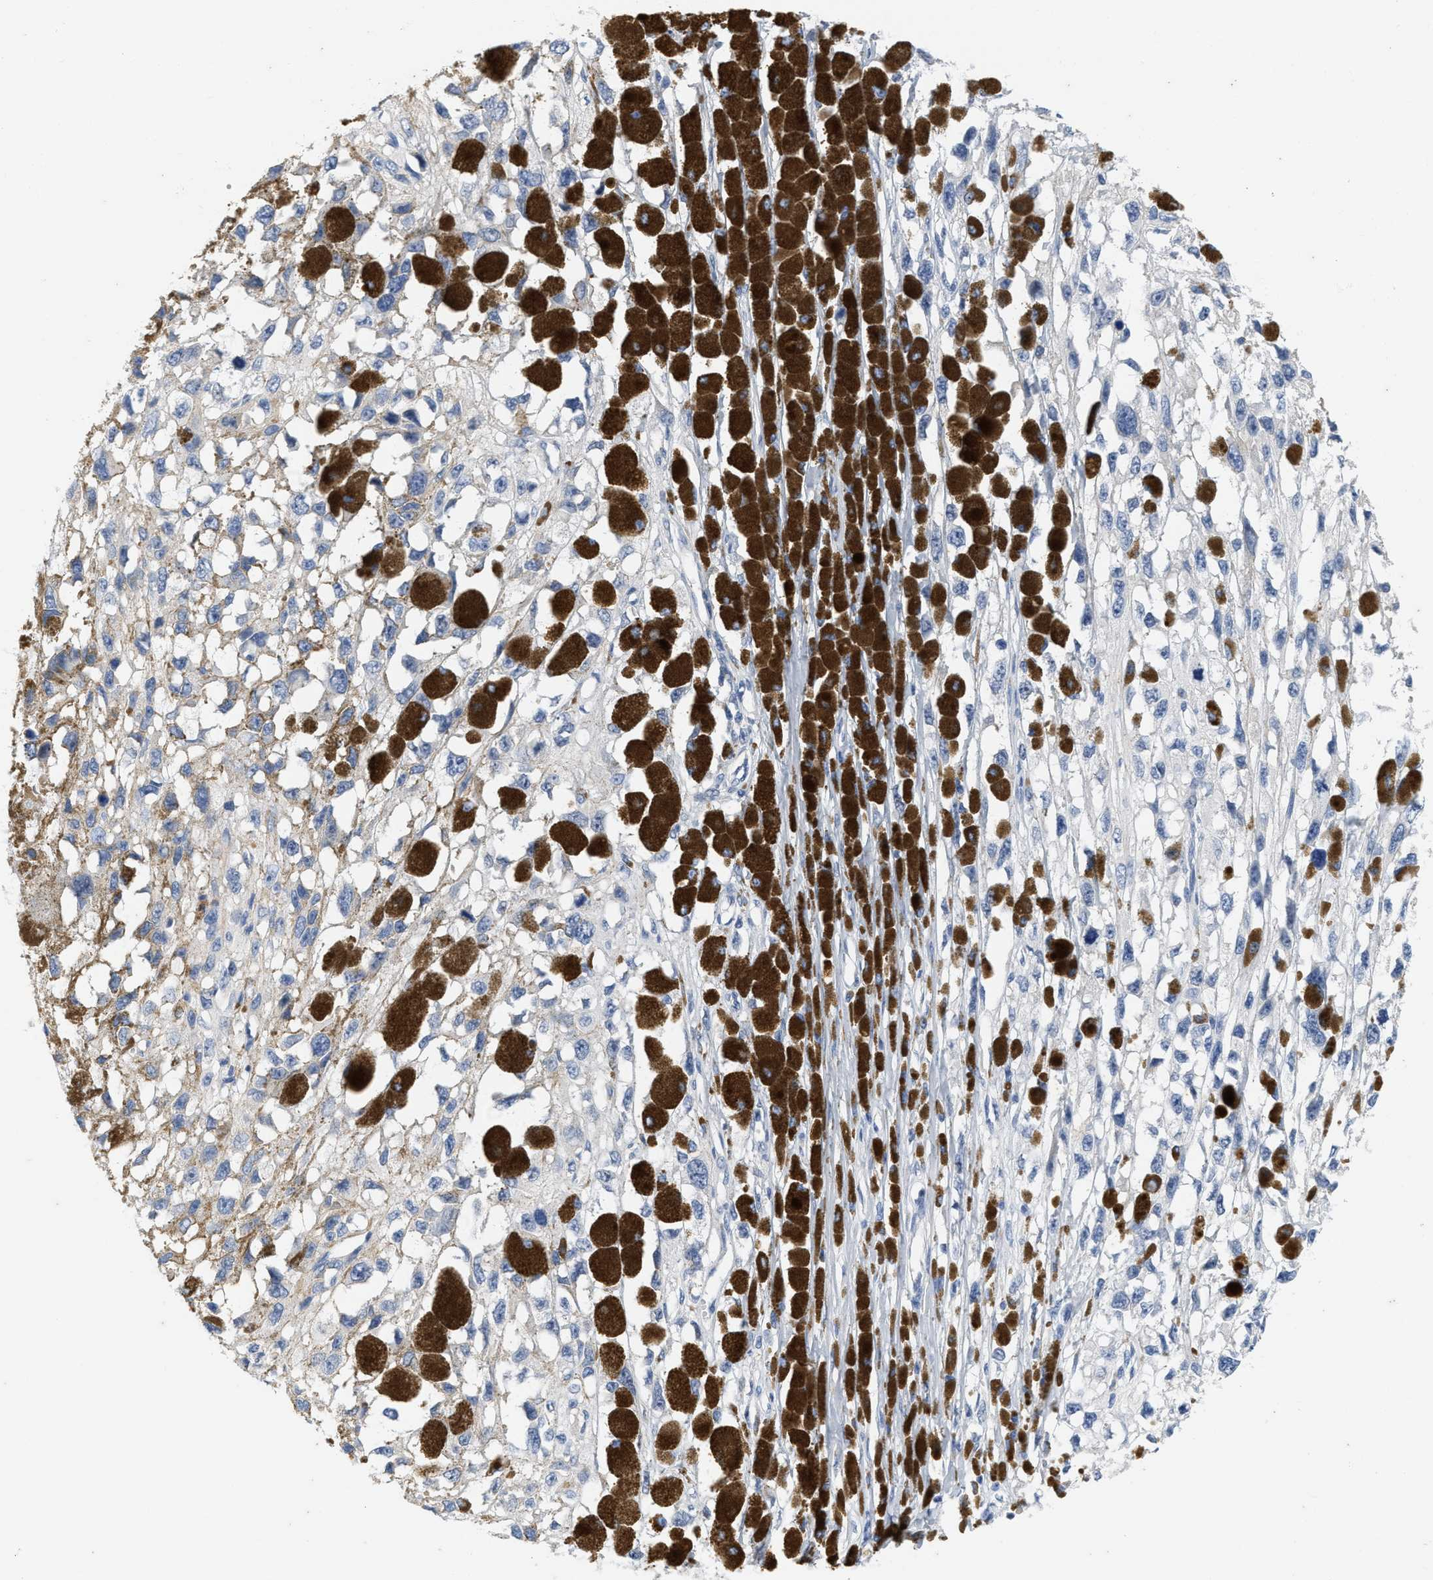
{"staining": {"intensity": "negative", "quantity": "none", "location": "none"}, "tissue": "melanoma", "cell_type": "Tumor cells", "image_type": "cancer", "snomed": [{"axis": "morphology", "description": "Malignant melanoma, Metastatic site"}, {"axis": "topography", "description": "Lymph node"}], "caption": "The histopathology image shows no staining of tumor cells in melanoma.", "gene": "ABCB11", "patient": {"sex": "male", "age": 59}}